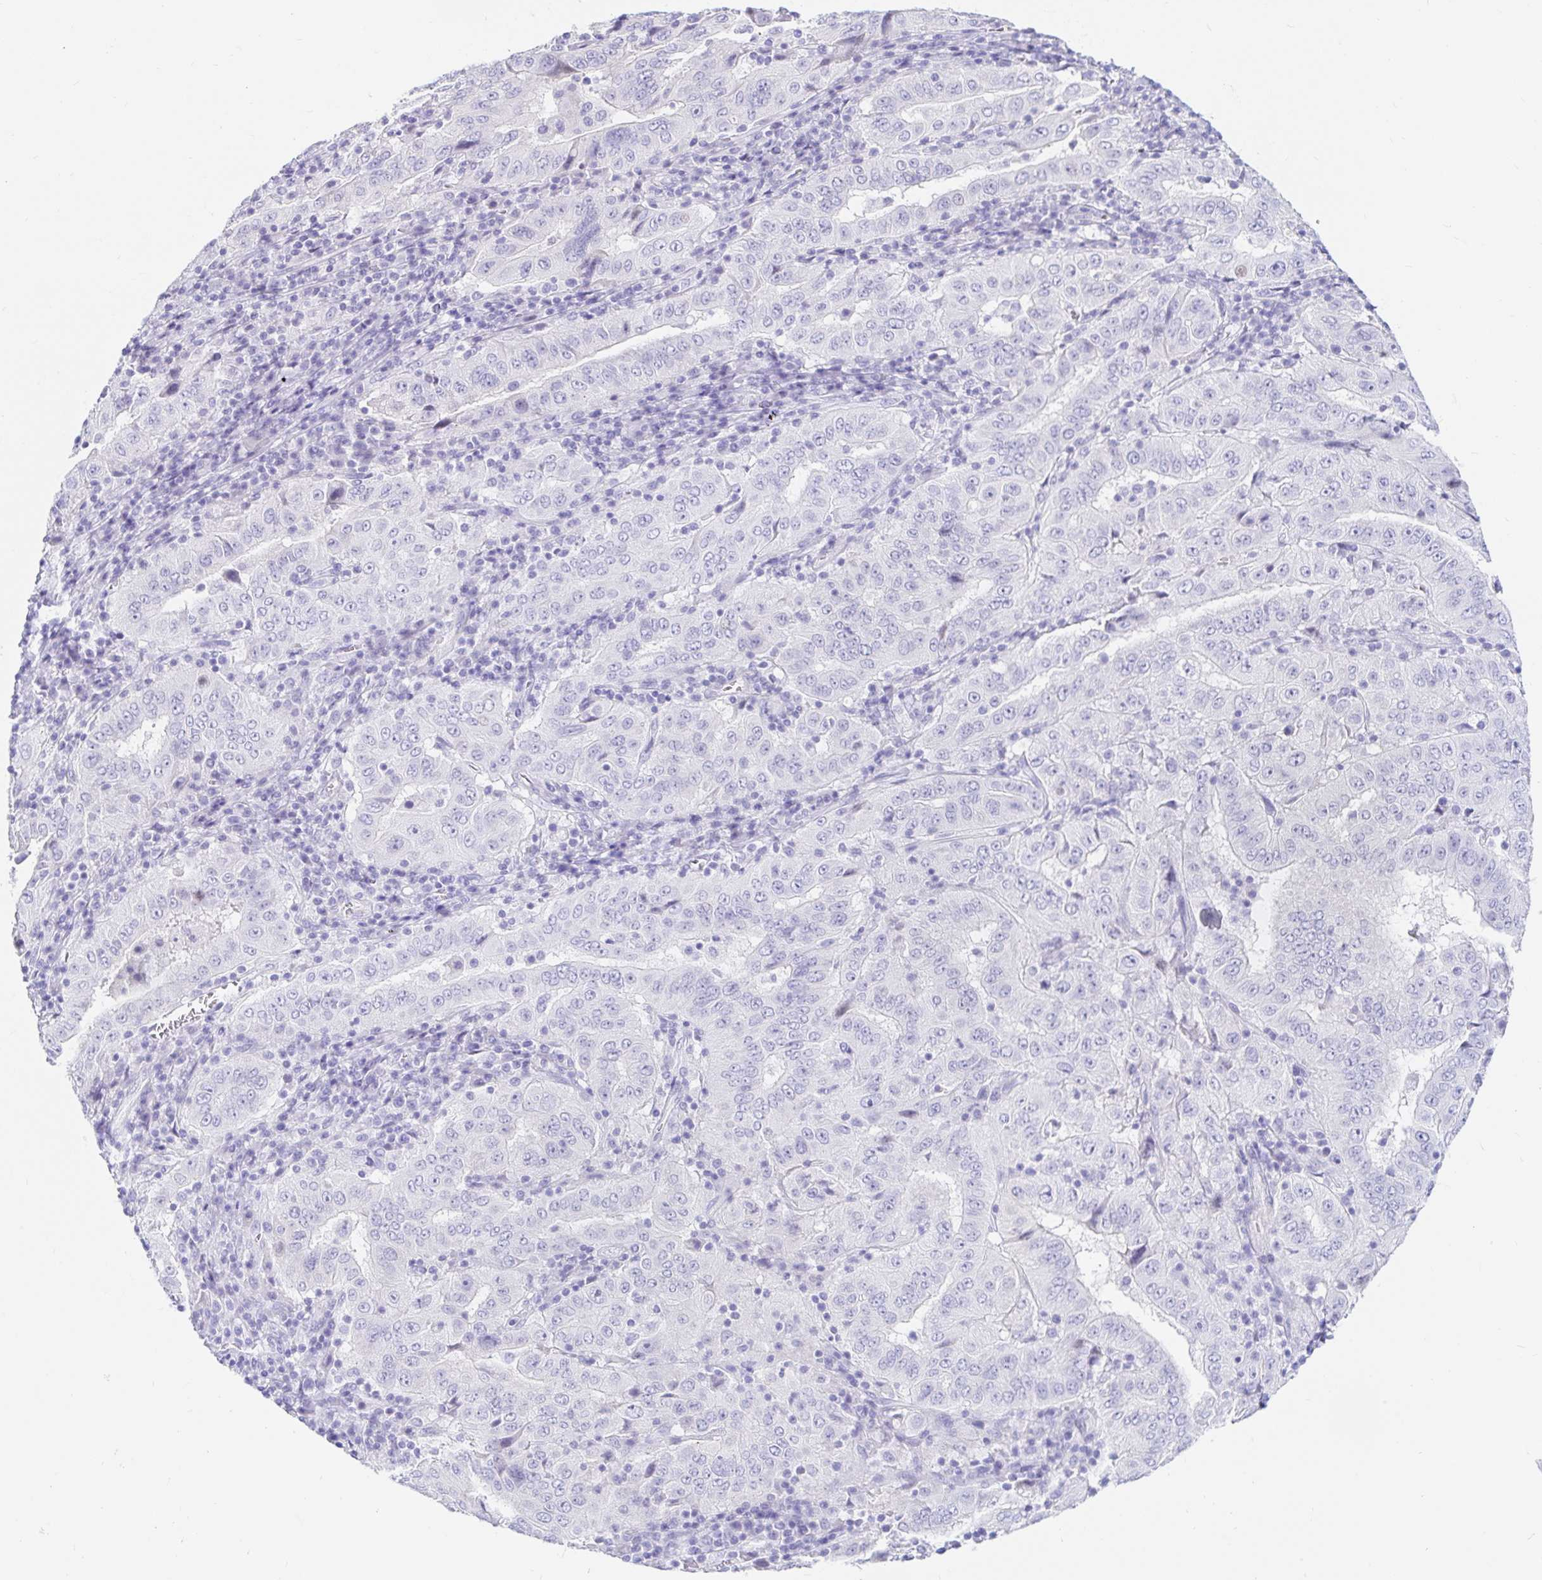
{"staining": {"intensity": "negative", "quantity": "none", "location": "none"}, "tissue": "pancreatic cancer", "cell_type": "Tumor cells", "image_type": "cancer", "snomed": [{"axis": "morphology", "description": "Adenocarcinoma, NOS"}, {"axis": "topography", "description": "Pancreas"}], "caption": "The photomicrograph reveals no staining of tumor cells in pancreatic cancer.", "gene": "PPP1R1B", "patient": {"sex": "male", "age": 63}}